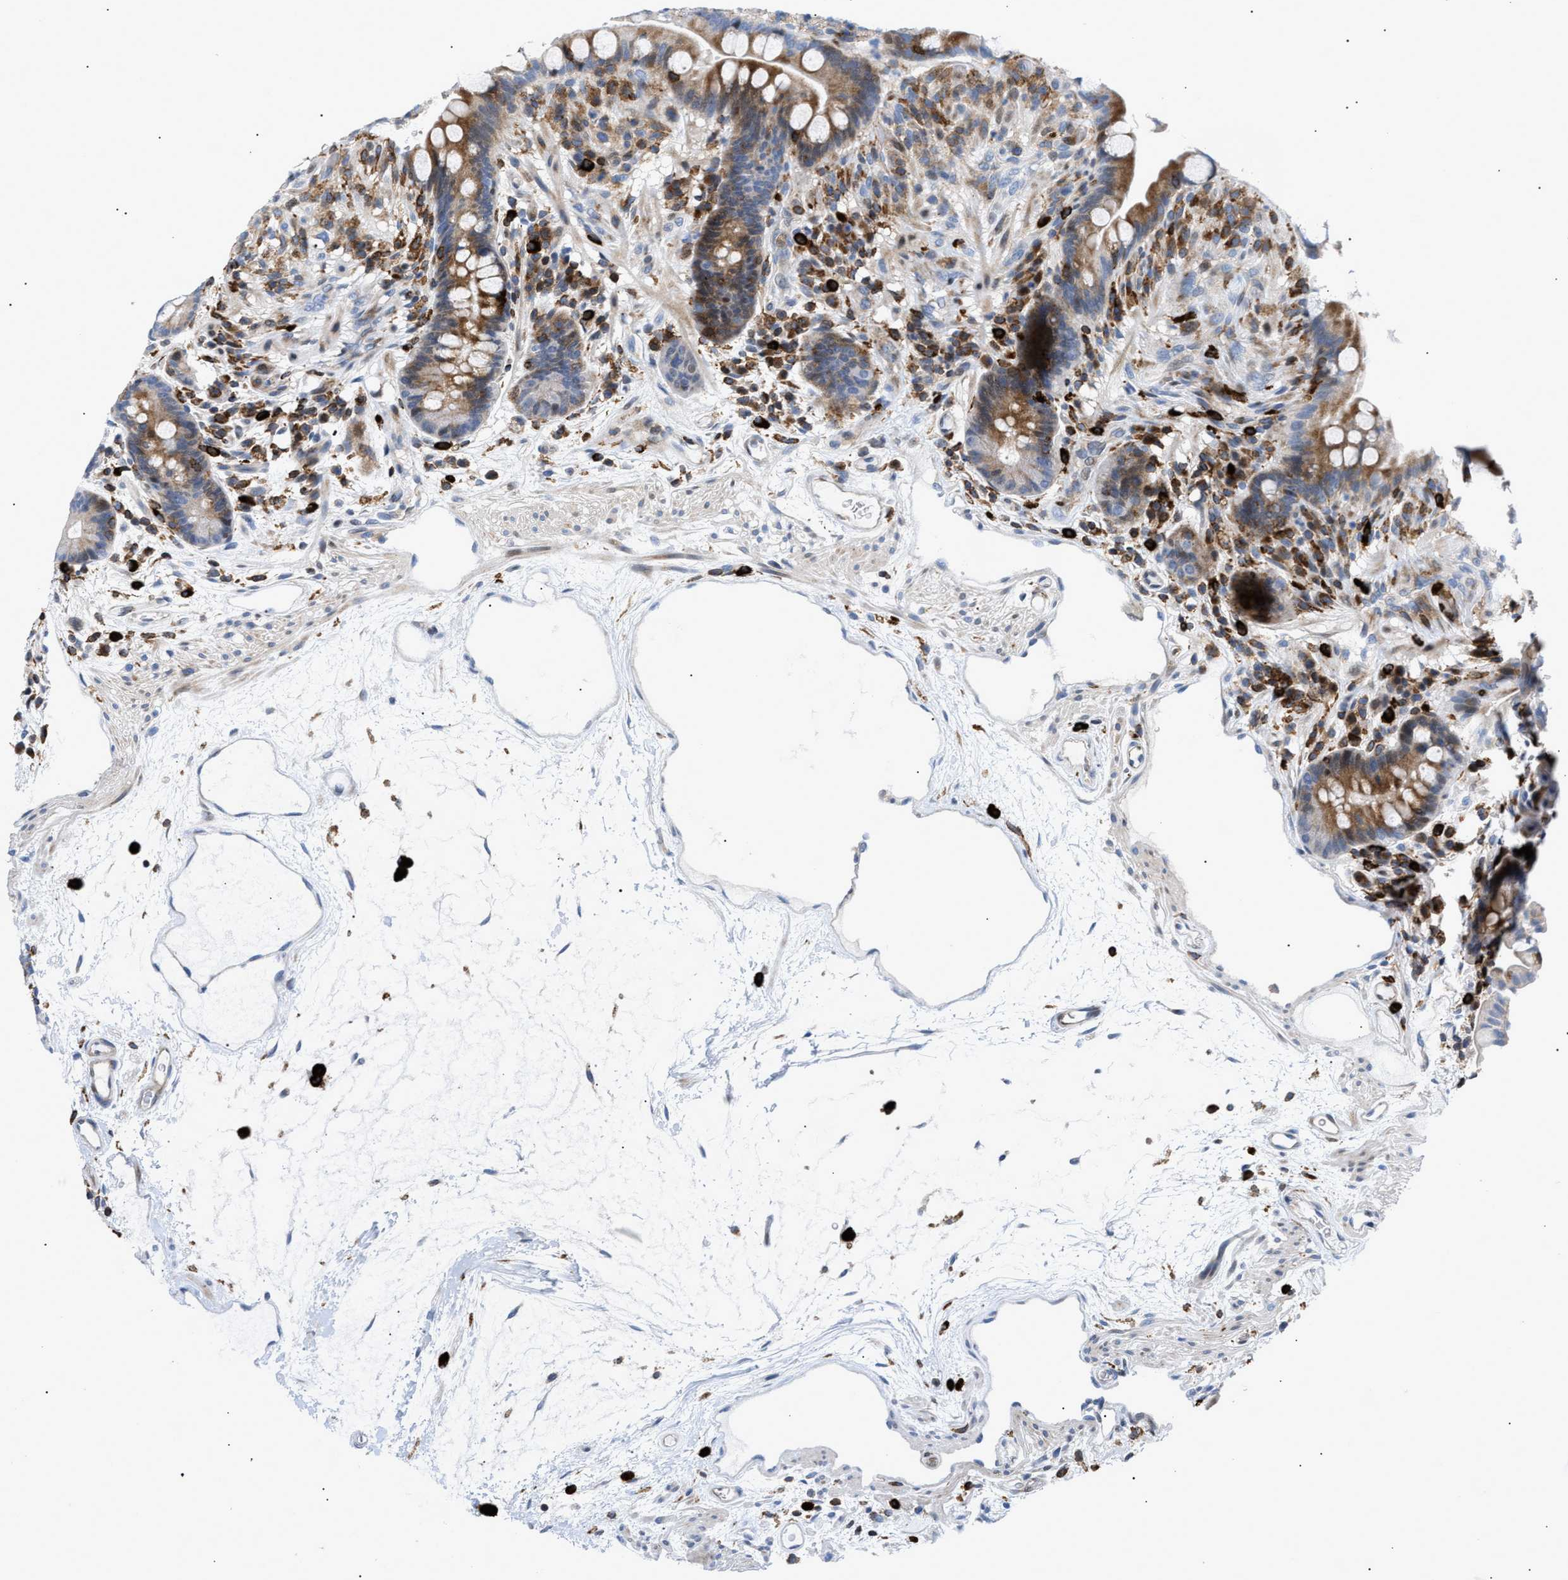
{"staining": {"intensity": "negative", "quantity": "none", "location": "none"}, "tissue": "colon", "cell_type": "Endothelial cells", "image_type": "normal", "snomed": [{"axis": "morphology", "description": "Normal tissue, NOS"}, {"axis": "topography", "description": "Colon"}], "caption": "Histopathology image shows no protein staining in endothelial cells of normal colon. (IHC, brightfield microscopy, high magnification).", "gene": "ATP9A", "patient": {"sex": "male", "age": 73}}